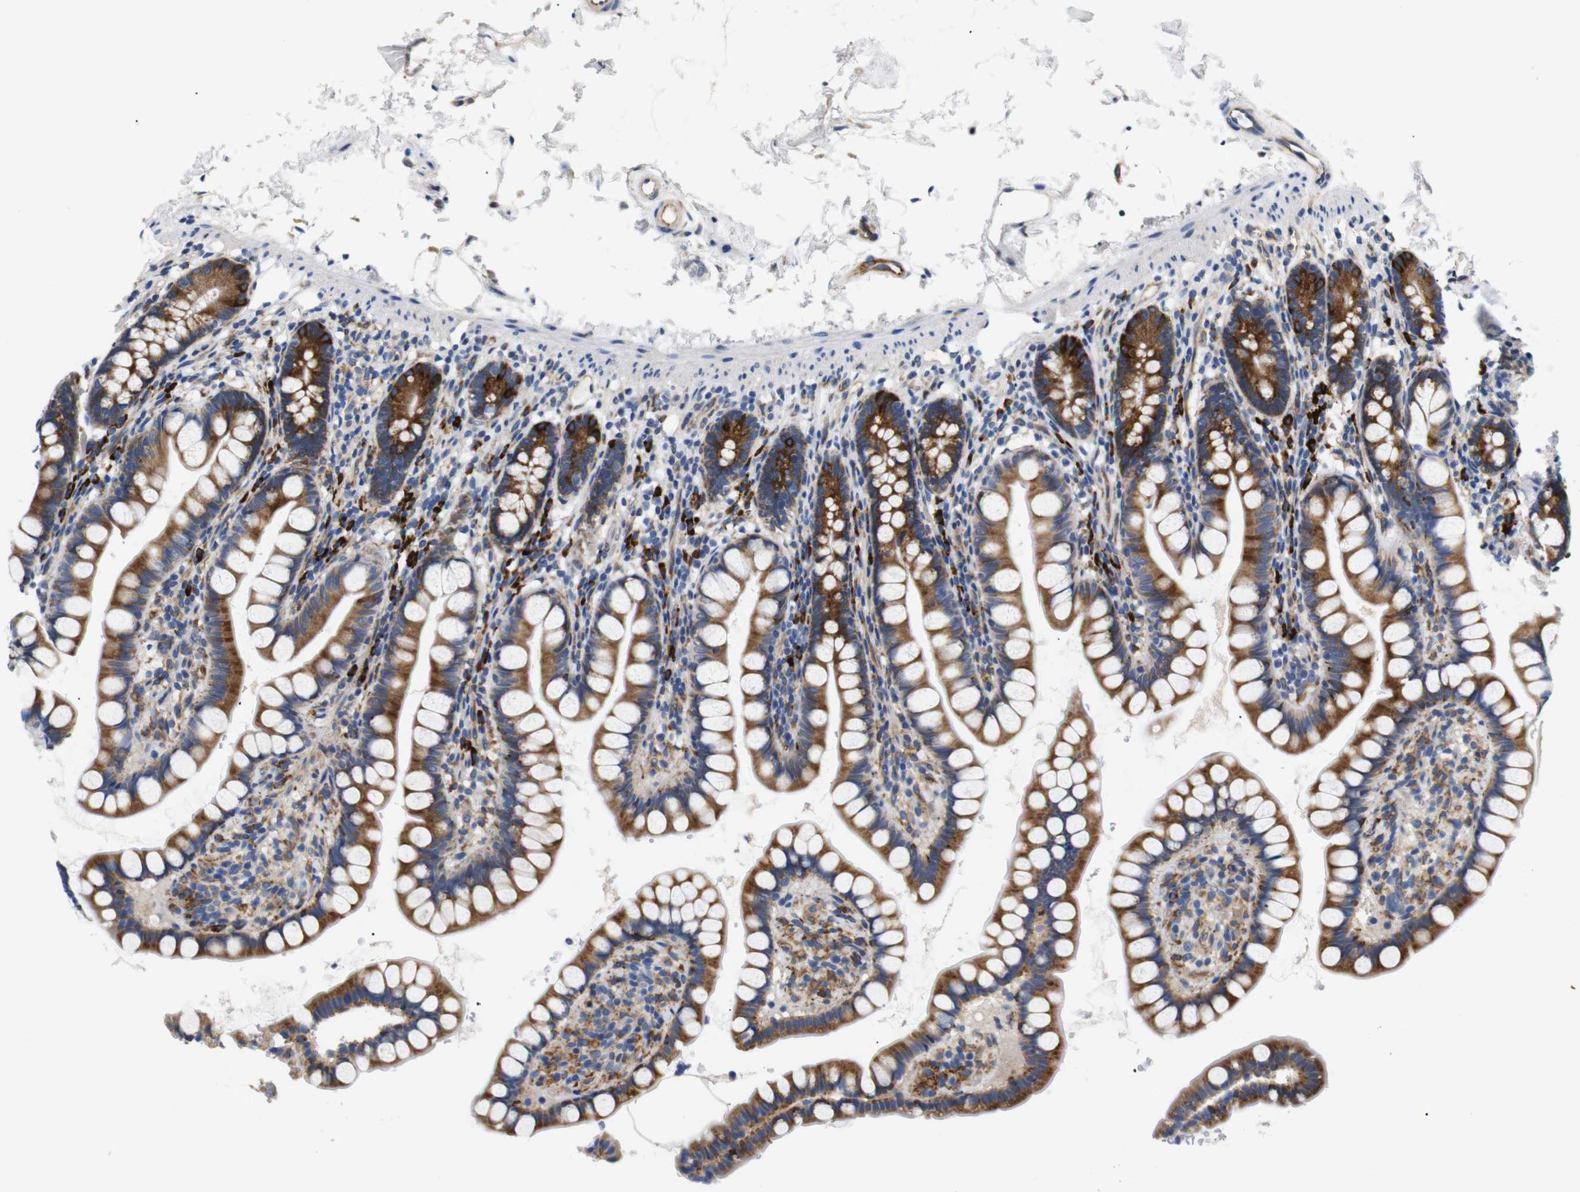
{"staining": {"intensity": "strong", "quantity": ">75%", "location": "cytoplasmic/membranous"}, "tissue": "small intestine", "cell_type": "Glandular cells", "image_type": "normal", "snomed": [{"axis": "morphology", "description": "Normal tissue, NOS"}, {"axis": "topography", "description": "Small intestine"}], "caption": "Strong cytoplasmic/membranous positivity is identified in about >75% of glandular cells in unremarkable small intestine.", "gene": "UBE2G2", "patient": {"sex": "female", "age": 84}}